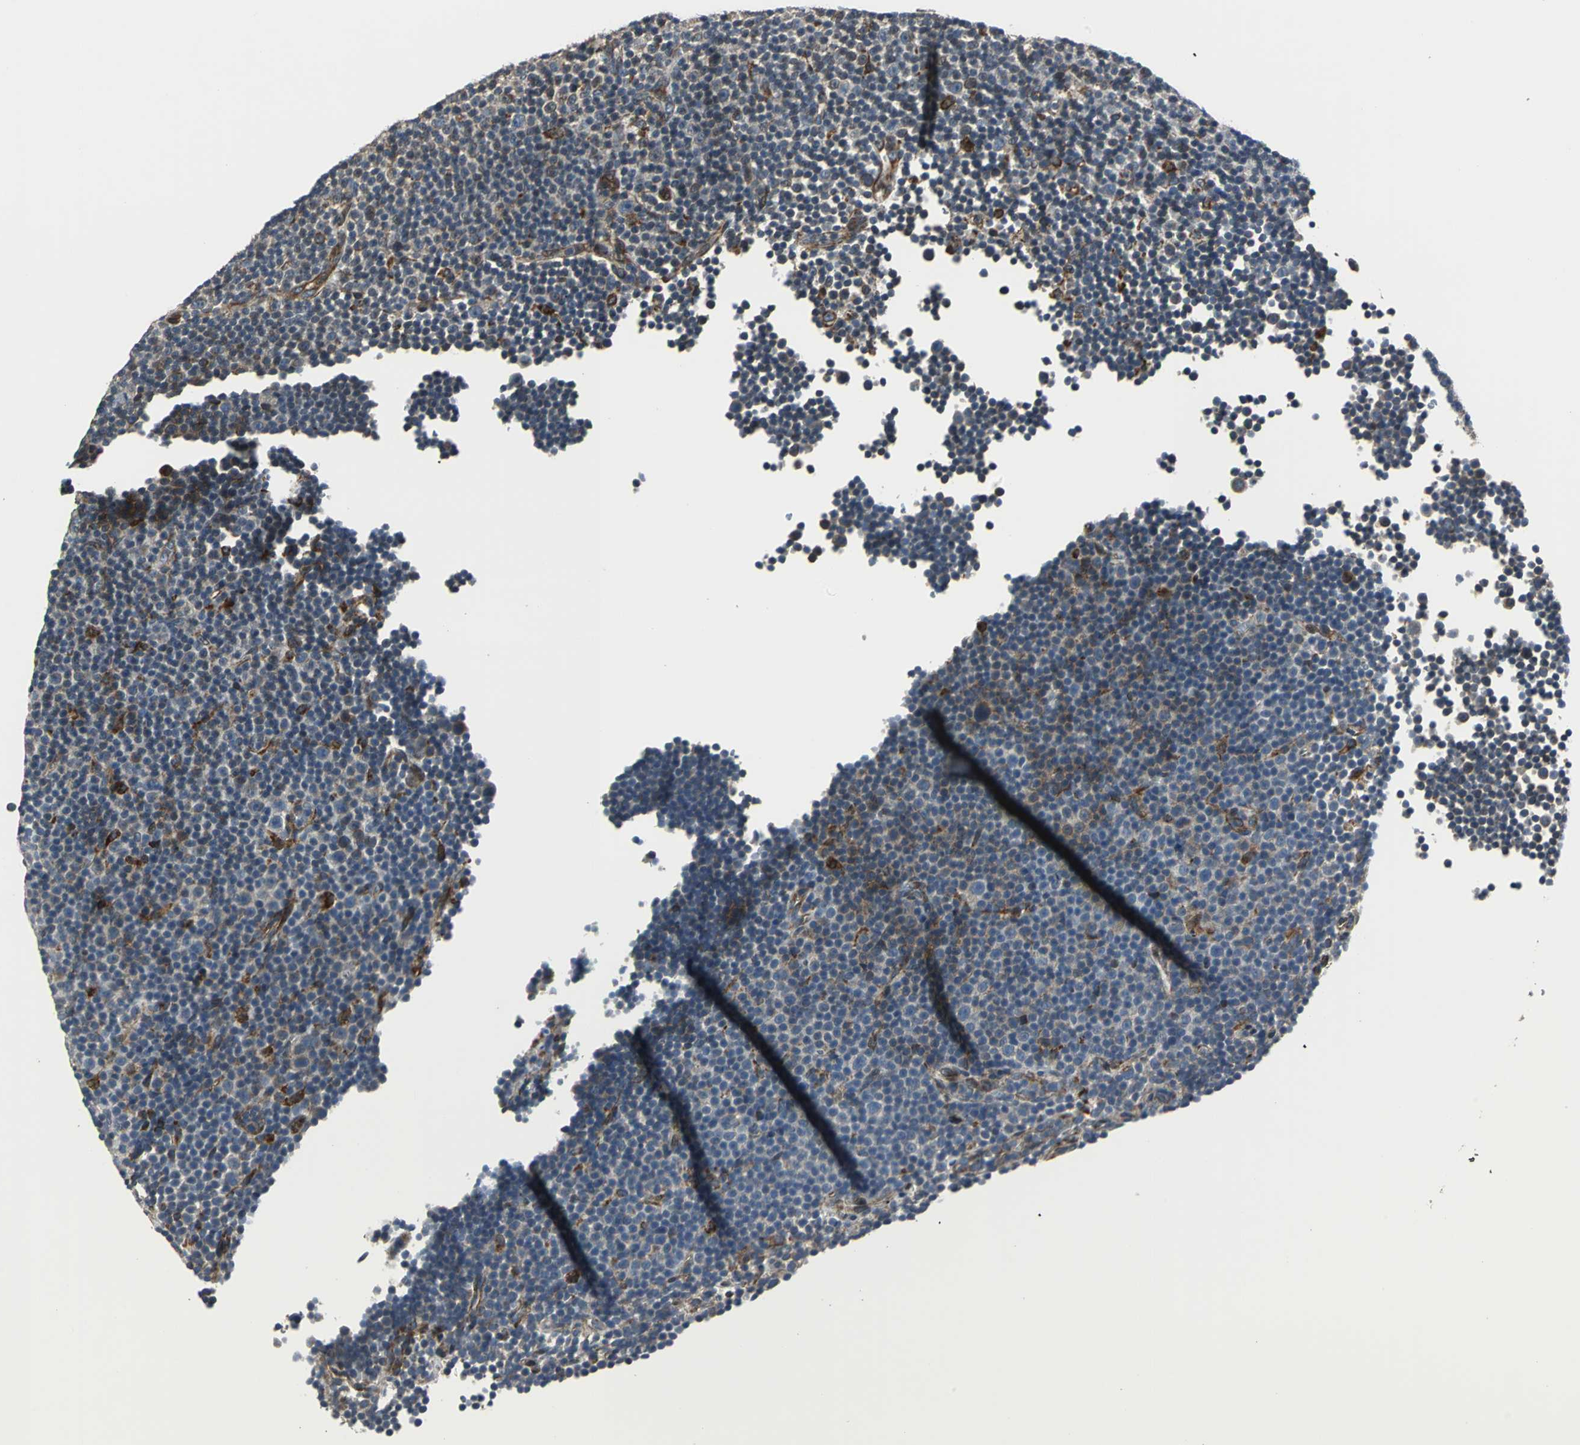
{"staining": {"intensity": "strong", "quantity": "25%-75%", "location": "cytoplasmic/membranous"}, "tissue": "lymphoma", "cell_type": "Tumor cells", "image_type": "cancer", "snomed": [{"axis": "morphology", "description": "Malignant lymphoma, non-Hodgkin's type, Low grade"}, {"axis": "topography", "description": "Lymph node"}], "caption": "Strong cytoplasmic/membranous staining for a protein is identified in about 25%-75% of tumor cells of lymphoma using immunohistochemistry.", "gene": "HTATIP2", "patient": {"sex": "female", "age": 67}}